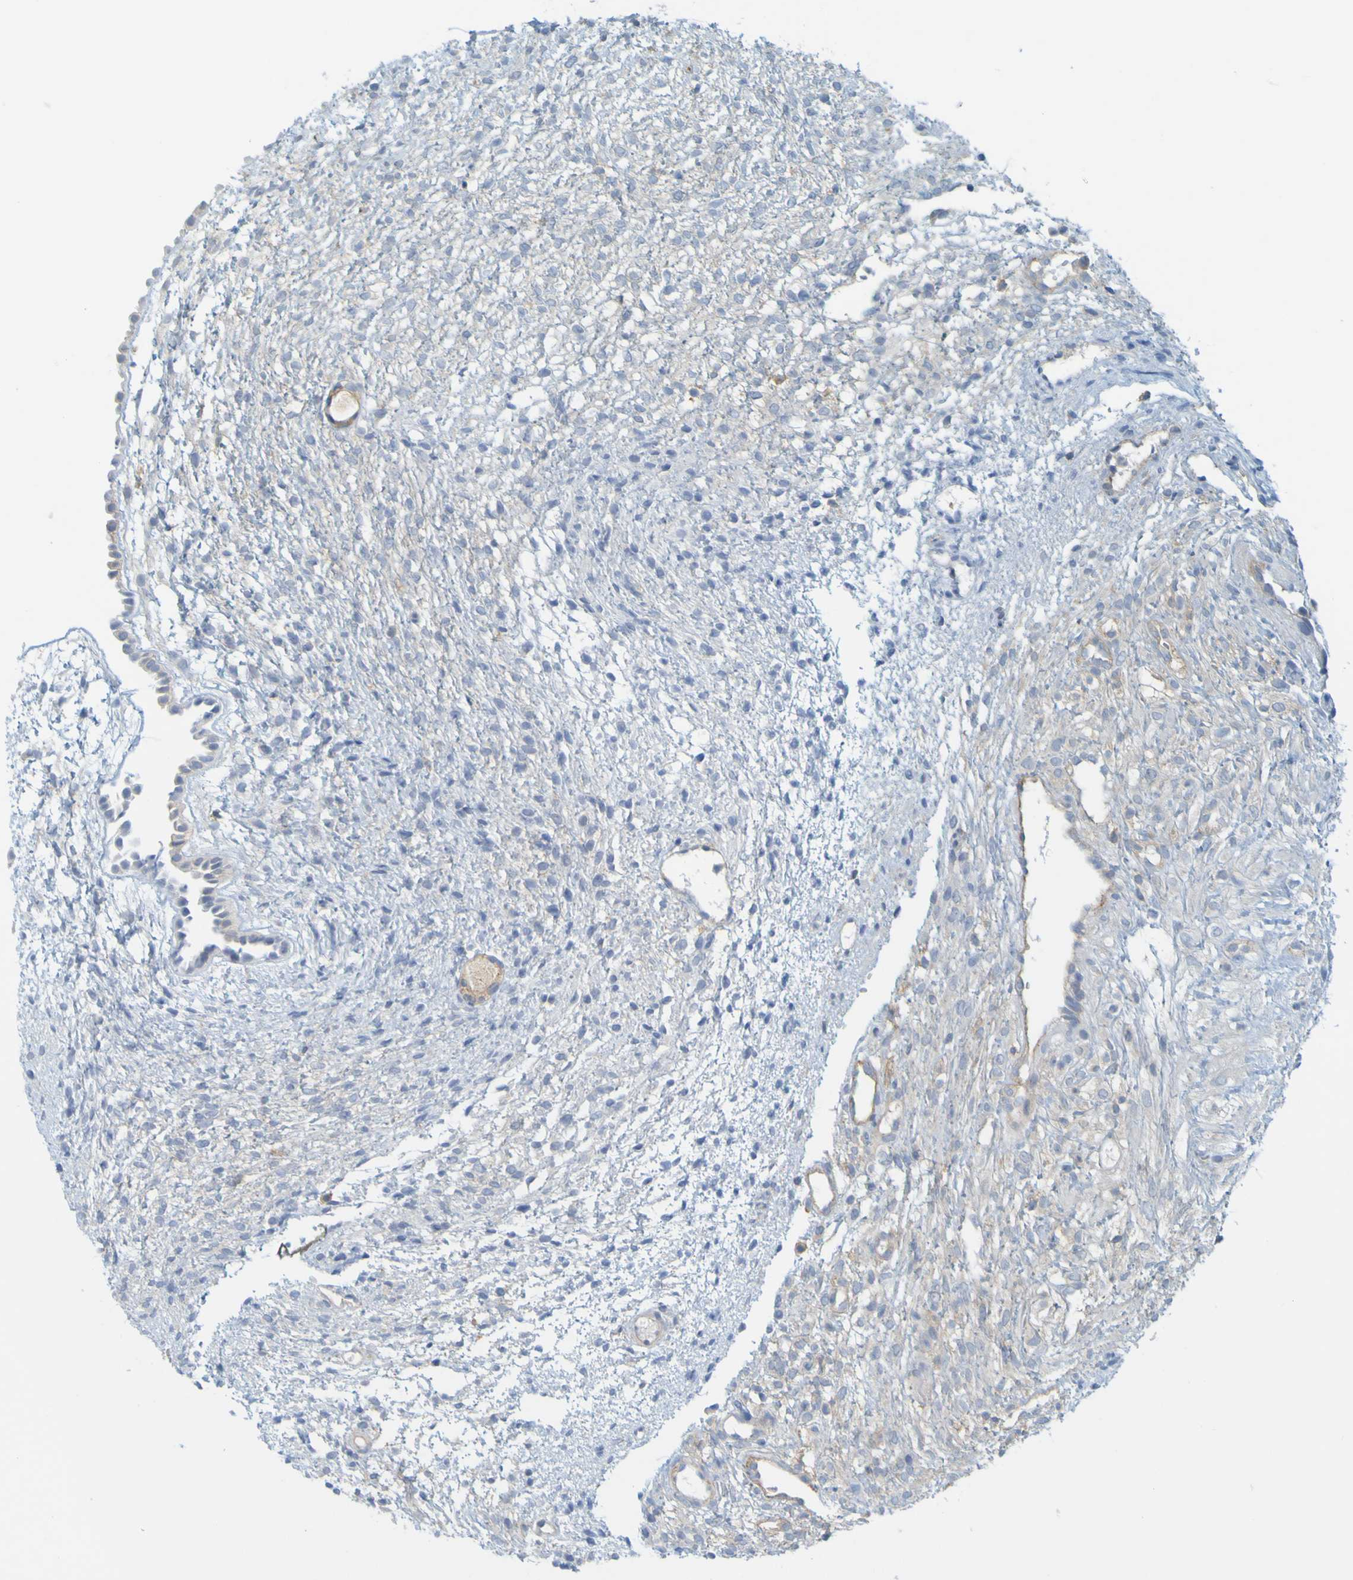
{"staining": {"intensity": "moderate", "quantity": ">75%", "location": "cytoplasmic/membranous"}, "tissue": "ovary", "cell_type": "Follicle cells", "image_type": "normal", "snomed": [{"axis": "morphology", "description": "Normal tissue, NOS"}, {"axis": "morphology", "description": "Cyst, NOS"}, {"axis": "topography", "description": "Ovary"}], "caption": "IHC of unremarkable ovary exhibits medium levels of moderate cytoplasmic/membranous expression in about >75% of follicle cells.", "gene": "APPL1", "patient": {"sex": "female", "age": 18}}